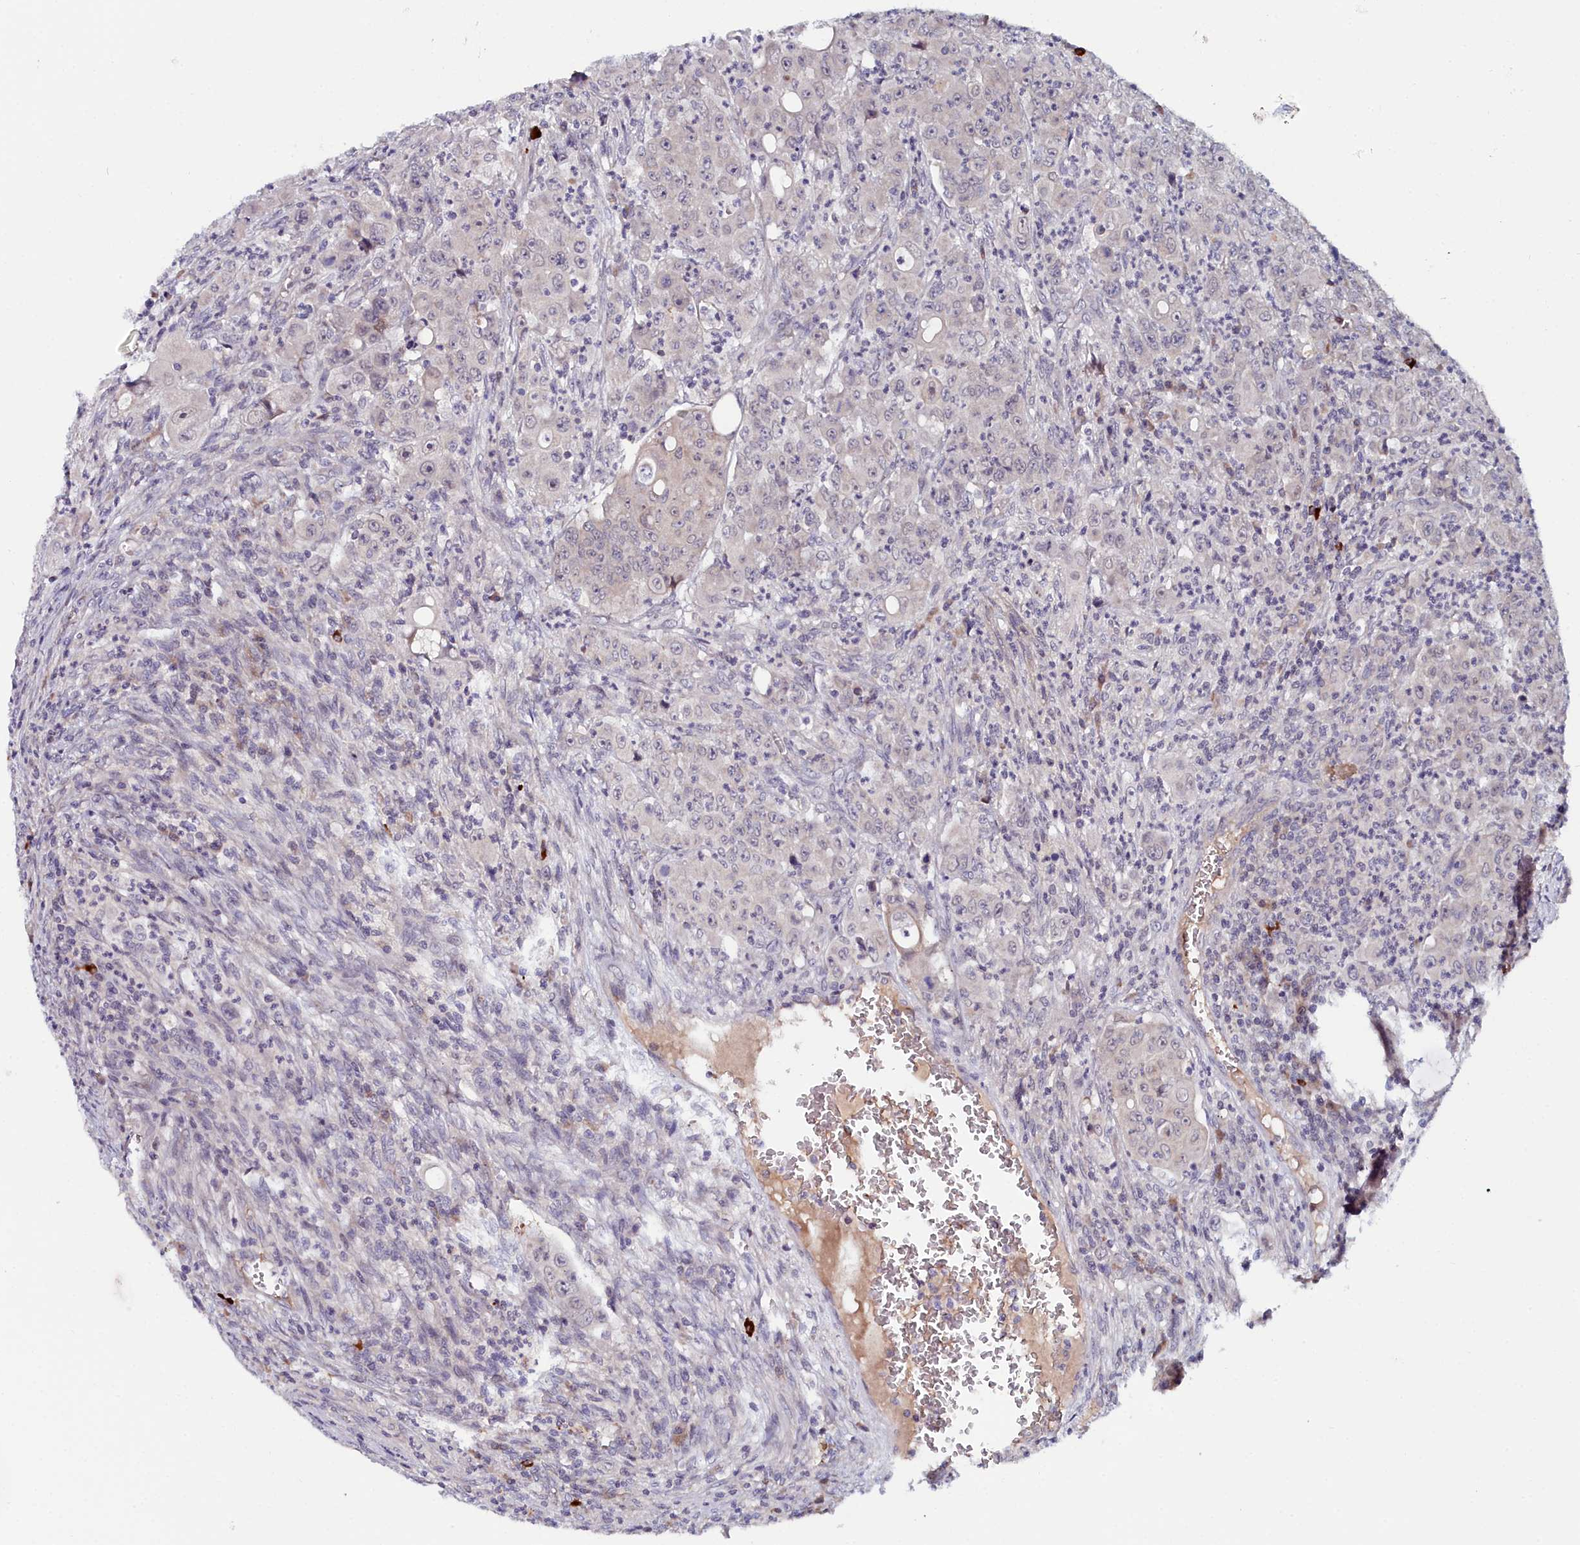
{"staining": {"intensity": "weak", "quantity": "<25%", "location": "nuclear"}, "tissue": "colorectal cancer", "cell_type": "Tumor cells", "image_type": "cancer", "snomed": [{"axis": "morphology", "description": "Adenocarcinoma, NOS"}, {"axis": "topography", "description": "Colon"}], "caption": "Tumor cells are negative for brown protein staining in colorectal adenocarcinoma. (DAB (3,3'-diaminobenzidine) immunohistochemistry with hematoxylin counter stain).", "gene": "KCTD18", "patient": {"sex": "male", "age": 51}}